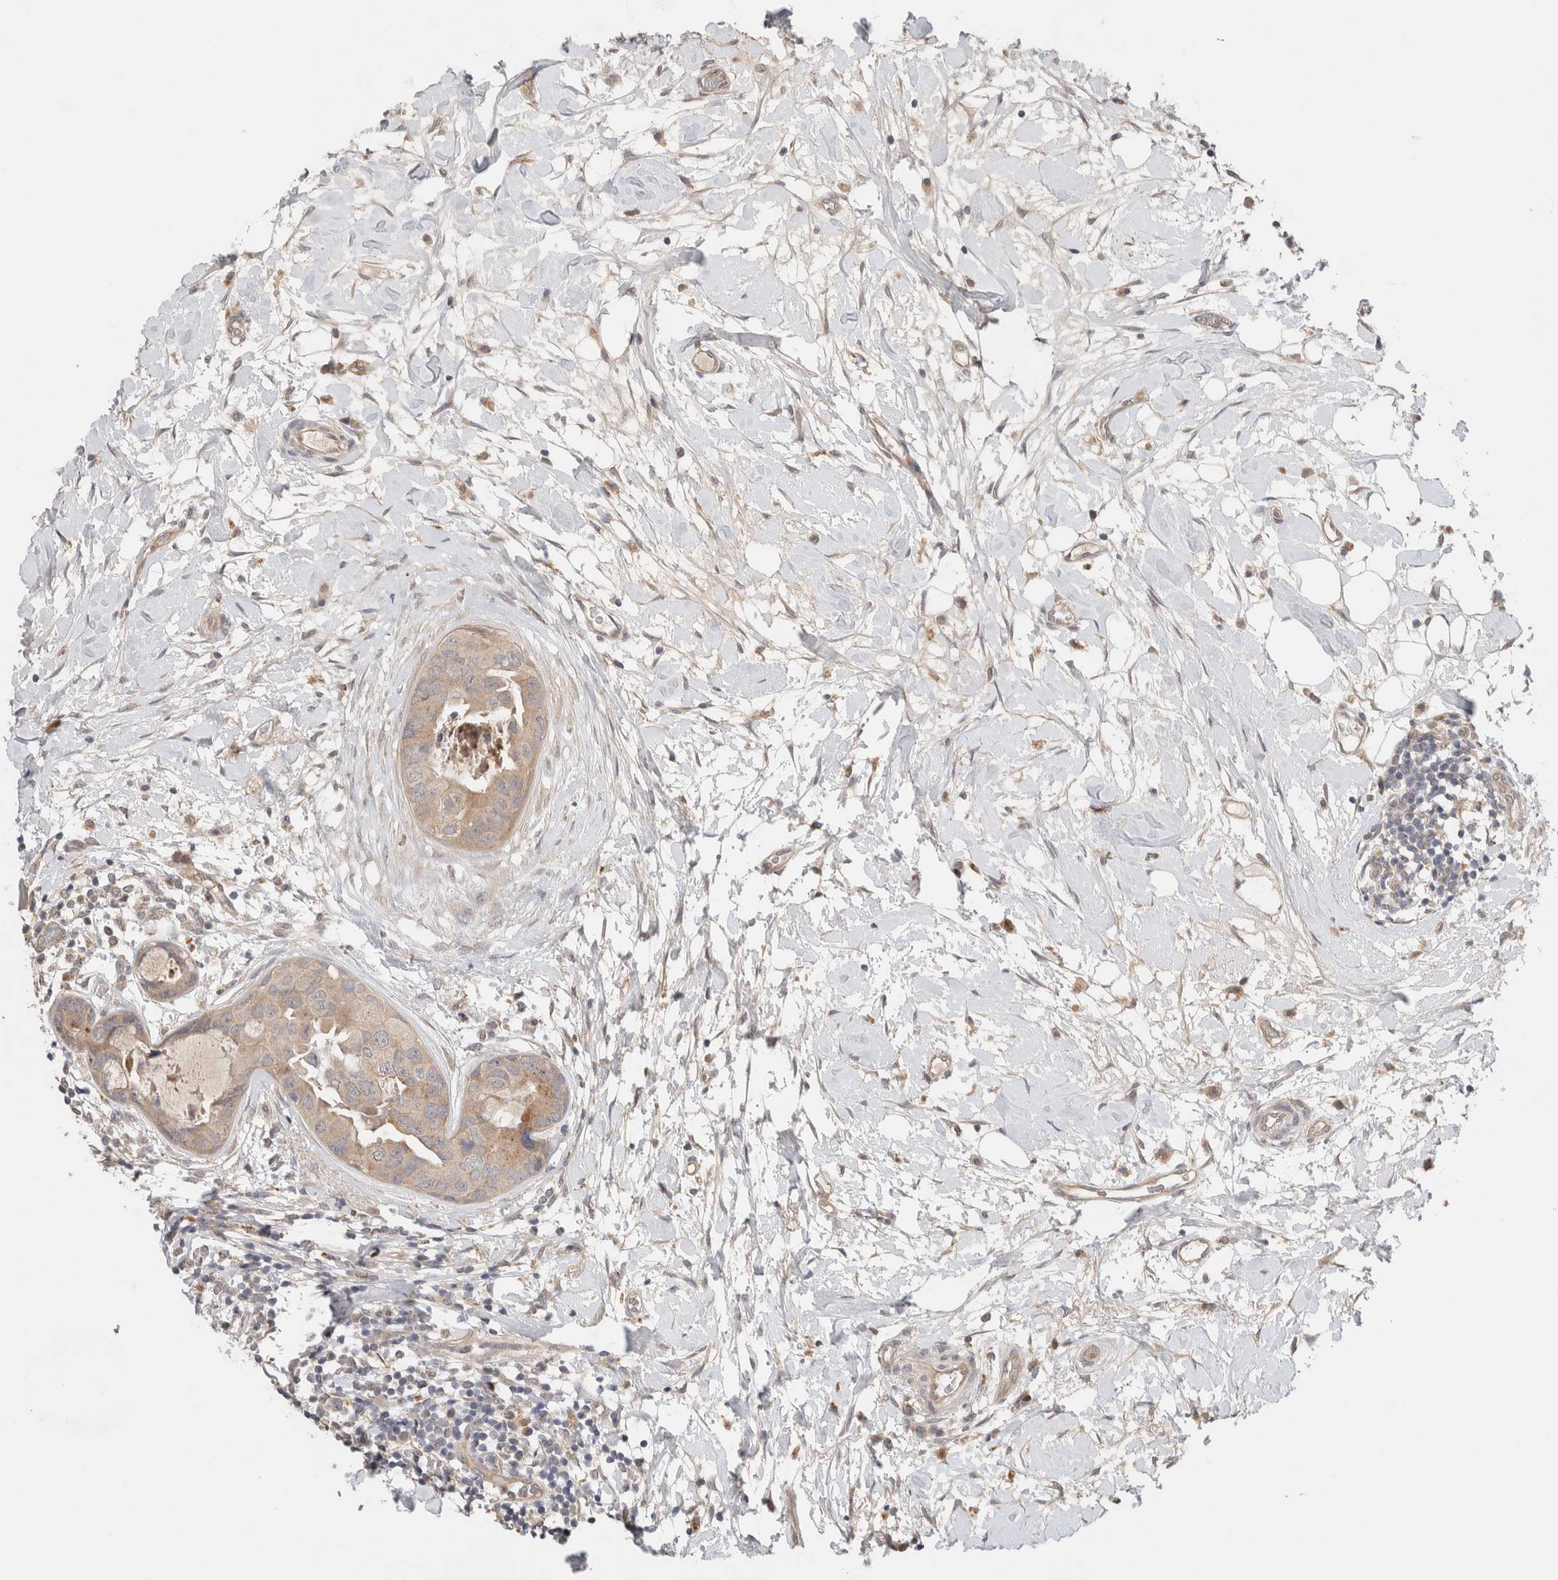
{"staining": {"intensity": "weak", "quantity": ">75%", "location": "cytoplasmic/membranous"}, "tissue": "breast cancer", "cell_type": "Tumor cells", "image_type": "cancer", "snomed": [{"axis": "morphology", "description": "Duct carcinoma"}, {"axis": "topography", "description": "Breast"}], "caption": "Immunohistochemistry (IHC) (DAB) staining of invasive ductal carcinoma (breast) shows weak cytoplasmic/membranous protein positivity in approximately >75% of tumor cells.", "gene": "SGK1", "patient": {"sex": "female", "age": 40}}